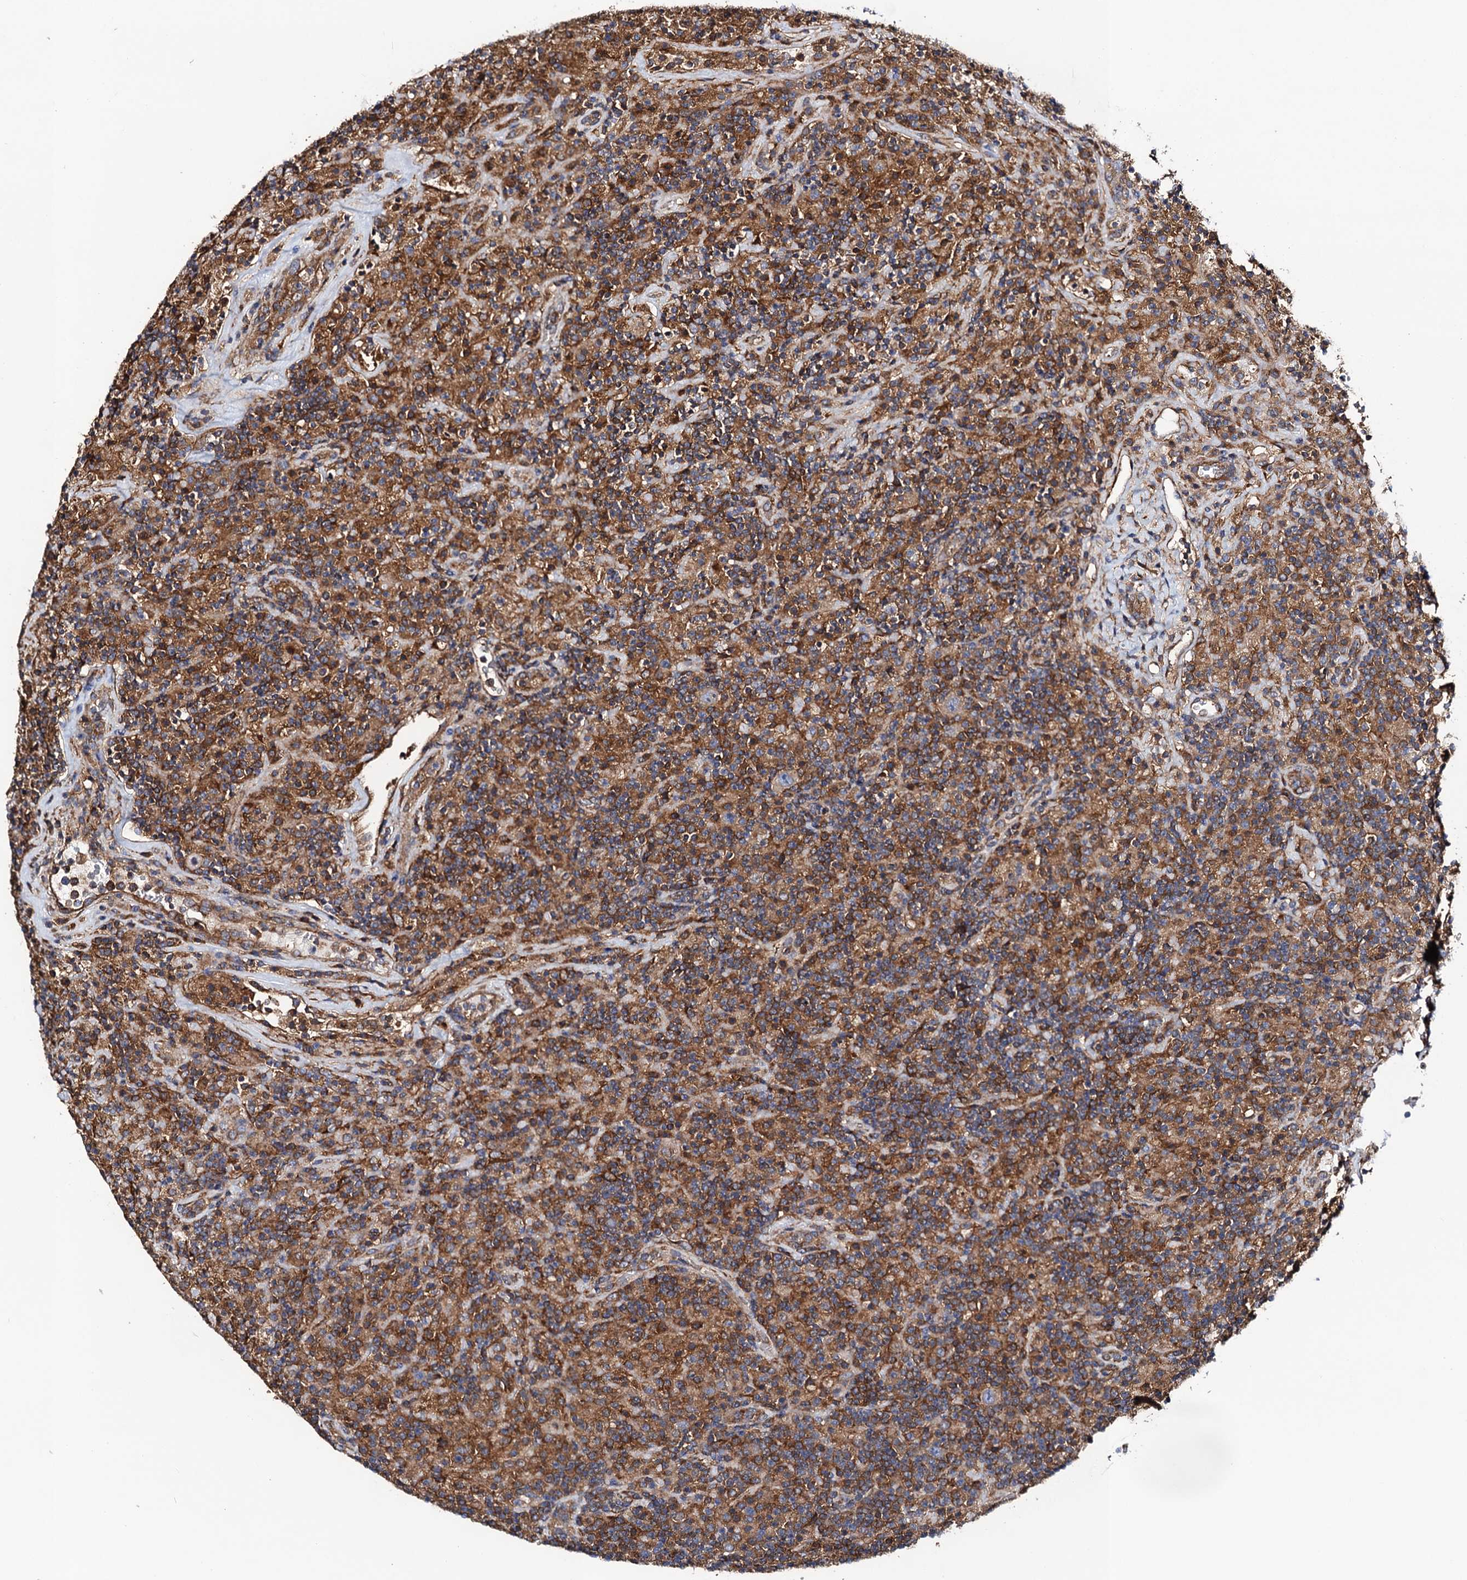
{"staining": {"intensity": "weak", "quantity": "<25%", "location": "cytoplasmic/membranous"}, "tissue": "lymphoma", "cell_type": "Tumor cells", "image_type": "cancer", "snomed": [{"axis": "morphology", "description": "Hodgkin's disease, NOS"}, {"axis": "topography", "description": "Lymph node"}], "caption": "Lymphoma was stained to show a protein in brown. There is no significant expression in tumor cells.", "gene": "DYDC1", "patient": {"sex": "male", "age": 70}}